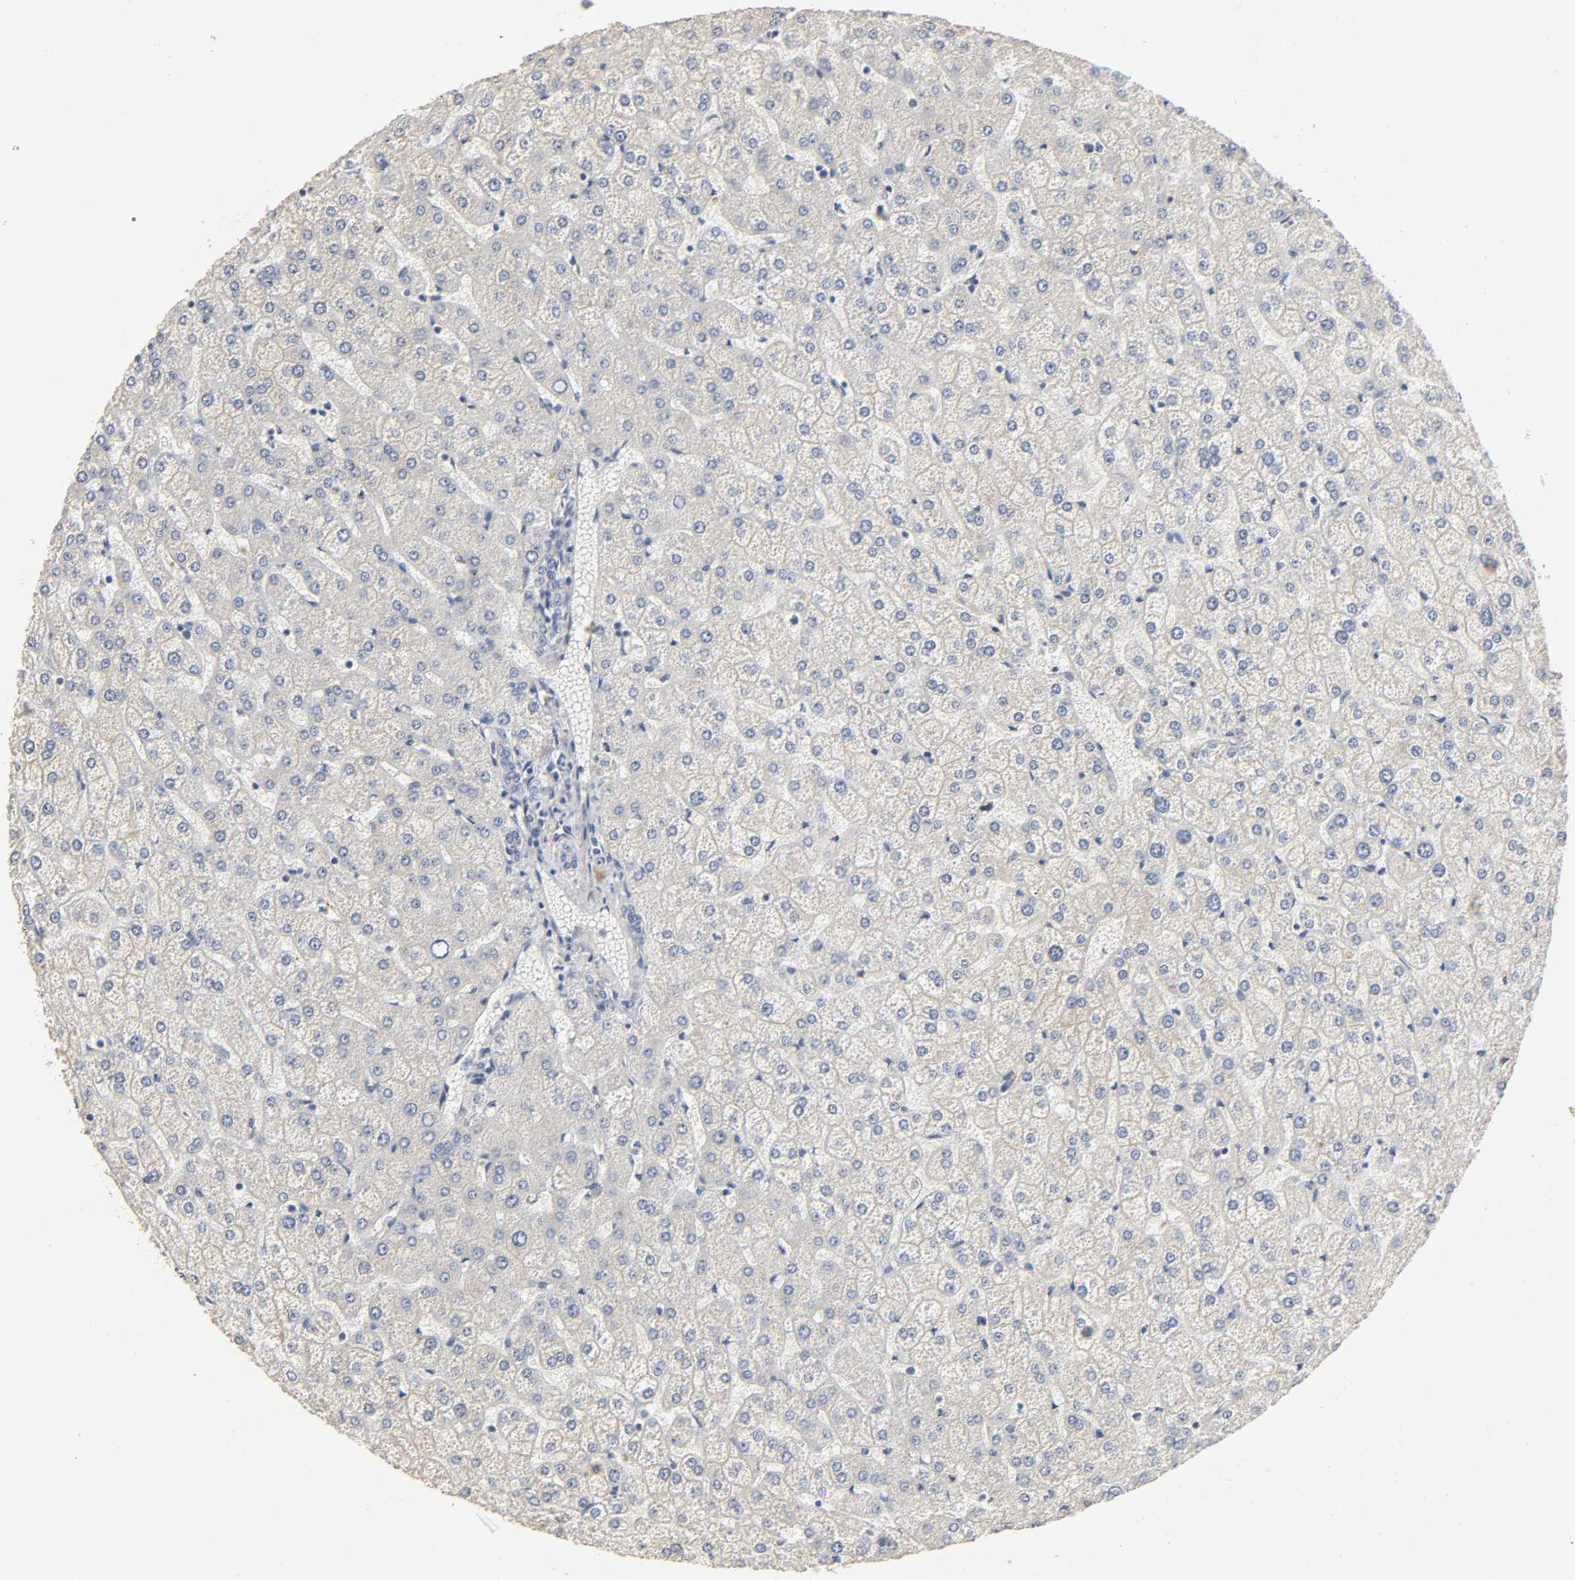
{"staining": {"intensity": "negative", "quantity": "none", "location": "none"}, "tissue": "liver", "cell_type": "Cholangiocytes", "image_type": "normal", "snomed": [{"axis": "morphology", "description": "Normal tissue, NOS"}, {"axis": "topography", "description": "Liver"}], "caption": "Immunohistochemical staining of benign human liver reveals no significant positivity in cholangiocytes. The staining is performed using DAB brown chromogen with nuclei counter-stained in using hematoxylin.", "gene": "SLC10A2", "patient": {"sex": "female", "age": 32}}